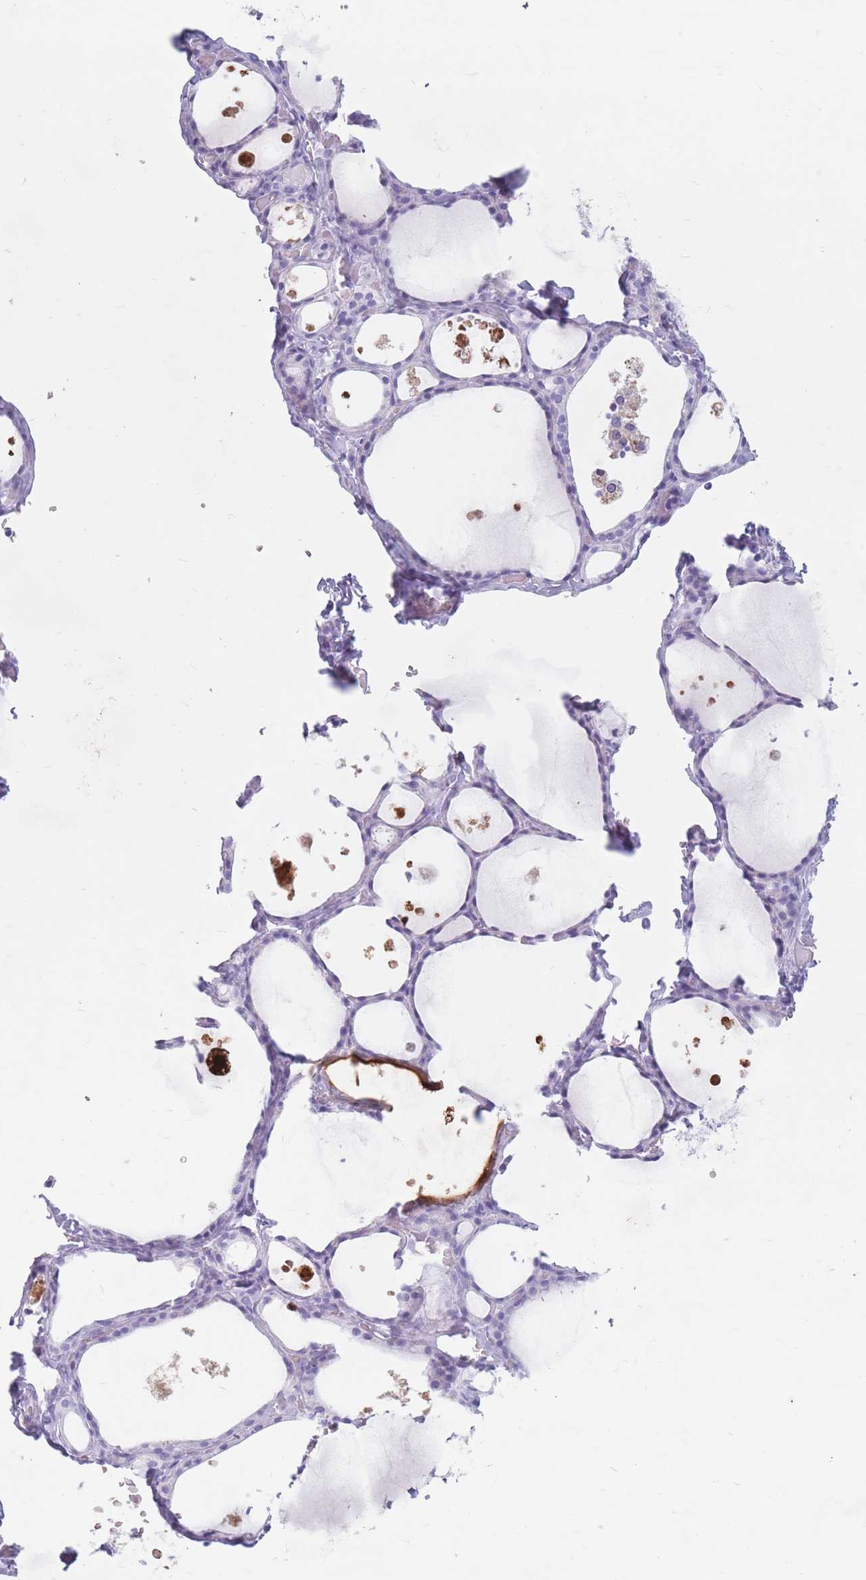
{"staining": {"intensity": "negative", "quantity": "none", "location": "none"}, "tissue": "thyroid gland", "cell_type": "Glandular cells", "image_type": "normal", "snomed": [{"axis": "morphology", "description": "Normal tissue, NOS"}, {"axis": "topography", "description": "Thyroid gland"}], "caption": "A photomicrograph of thyroid gland stained for a protein reveals no brown staining in glandular cells. (Brightfield microscopy of DAB immunohistochemistry at high magnification).", "gene": "ST3GAL5", "patient": {"sex": "male", "age": 56}}